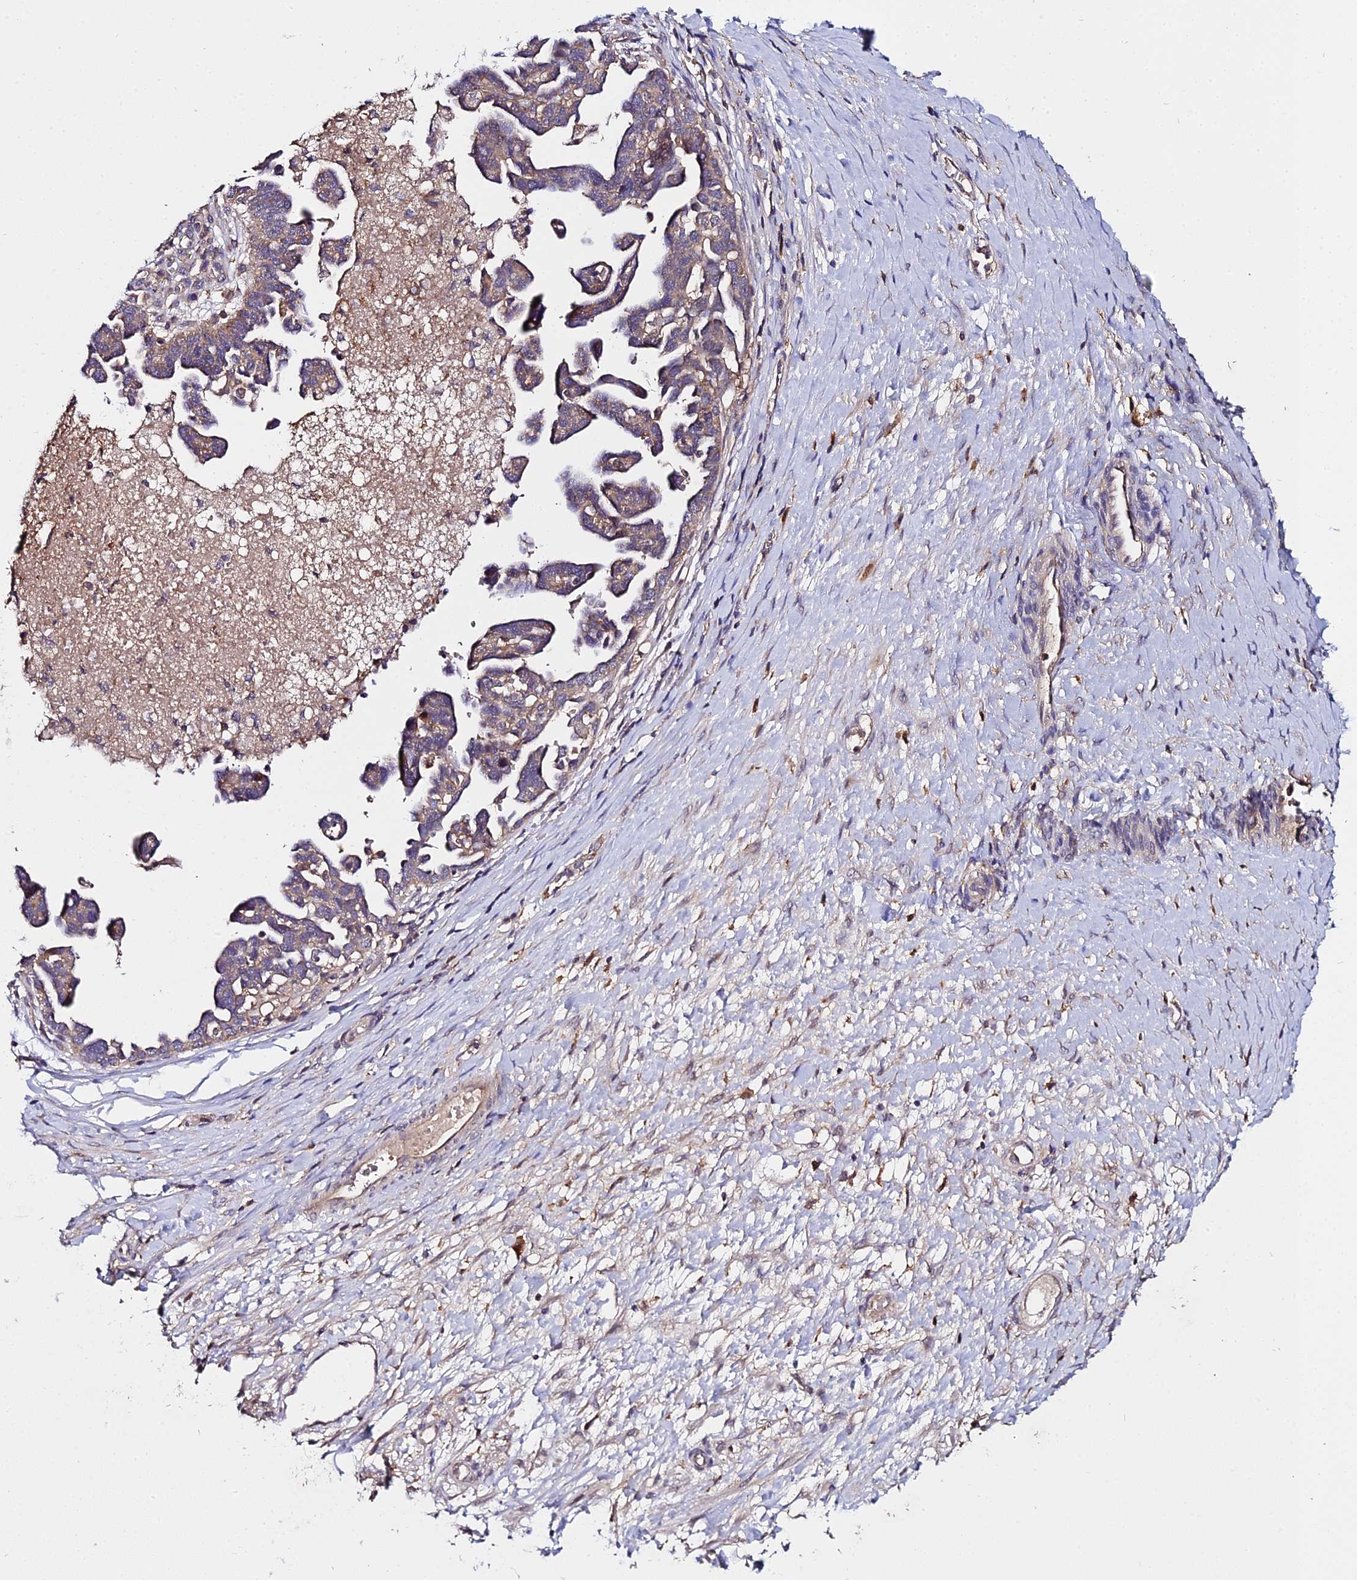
{"staining": {"intensity": "weak", "quantity": "25%-75%", "location": "cytoplasmic/membranous"}, "tissue": "ovarian cancer", "cell_type": "Tumor cells", "image_type": "cancer", "snomed": [{"axis": "morphology", "description": "Cystadenocarcinoma, serous, NOS"}, {"axis": "topography", "description": "Ovary"}], "caption": "This is an image of immunohistochemistry (IHC) staining of ovarian serous cystadenocarcinoma, which shows weak positivity in the cytoplasmic/membranous of tumor cells.", "gene": "ZBED8", "patient": {"sex": "female", "age": 54}}